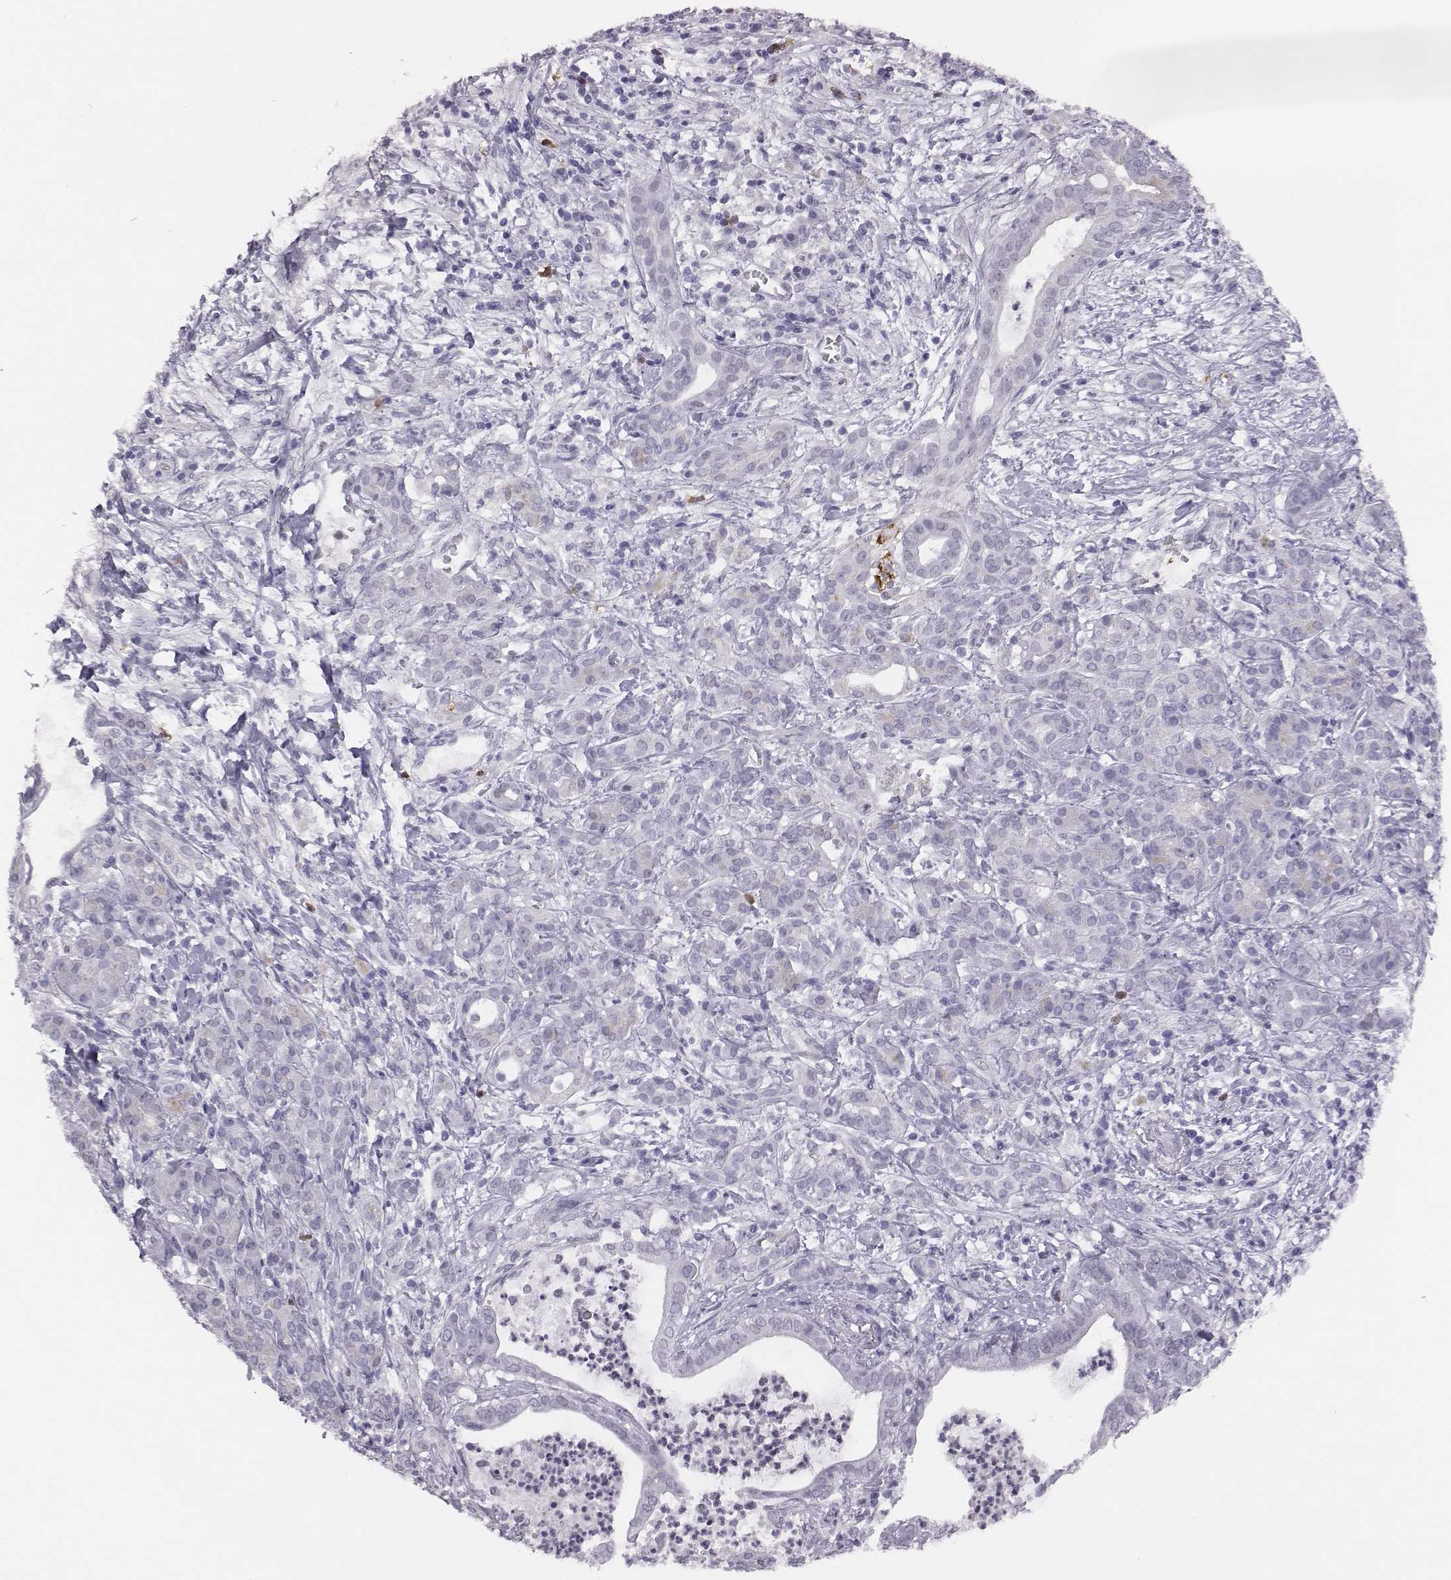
{"staining": {"intensity": "negative", "quantity": "none", "location": "none"}, "tissue": "pancreatic cancer", "cell_type": "Tumor cells", "image_type": "cancer", "snomed": [{"axis": "morphology", "description": "Adenocarcinoma, NOS"}, {"axis": "topography", "description": "Pancreas"}], "caption": "The photomicrograph demonstrates no staining of tumor cells in pancreatic adenocarcinoma. (Stains: DAB IHC with hematoxylin counter stain, Microscopy: brightfield microscopy at high magnification).", "gene": "ACOD1", "patient": {"sex": "male", "age": 61}}